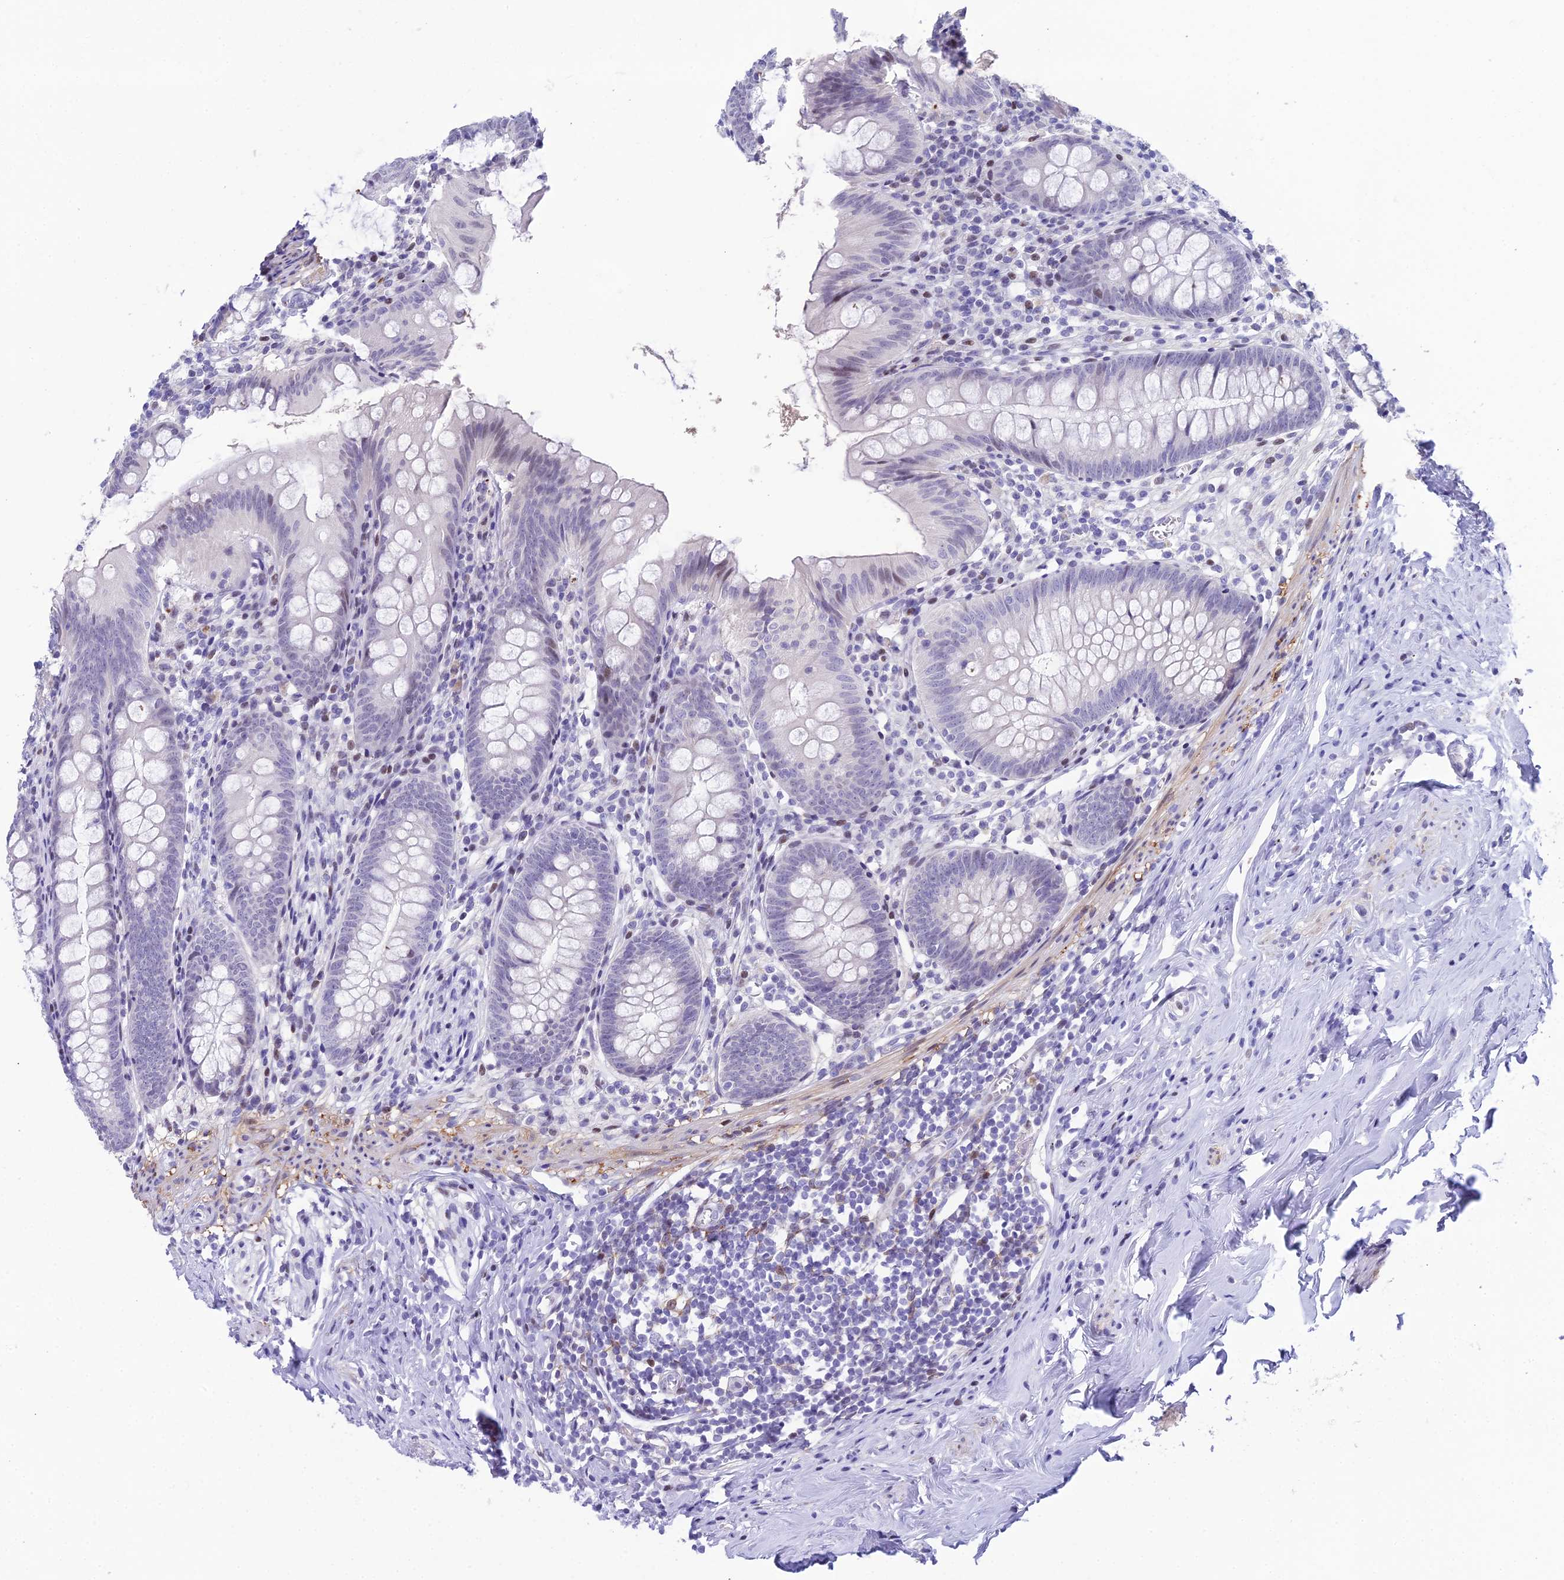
{"staining": {"intensity": "weak", "quantity": "<25%", "location": "nuclear"}, "tissue": "appendix", "cell_type": "Glandular cells", "image_type": "normal", "snomed": [{"axis": "morphology", "description": "Normal tissue, NOS"}, {"axis": "topography", "description": "Appendix"}], "caption": "This is a image of immunohistochemistry (IHC) staining of normal appendix, which shows no positivity in glandular cells.", "gene": "CC2D2A", "patient": {"sex": "female", "age": 51}}